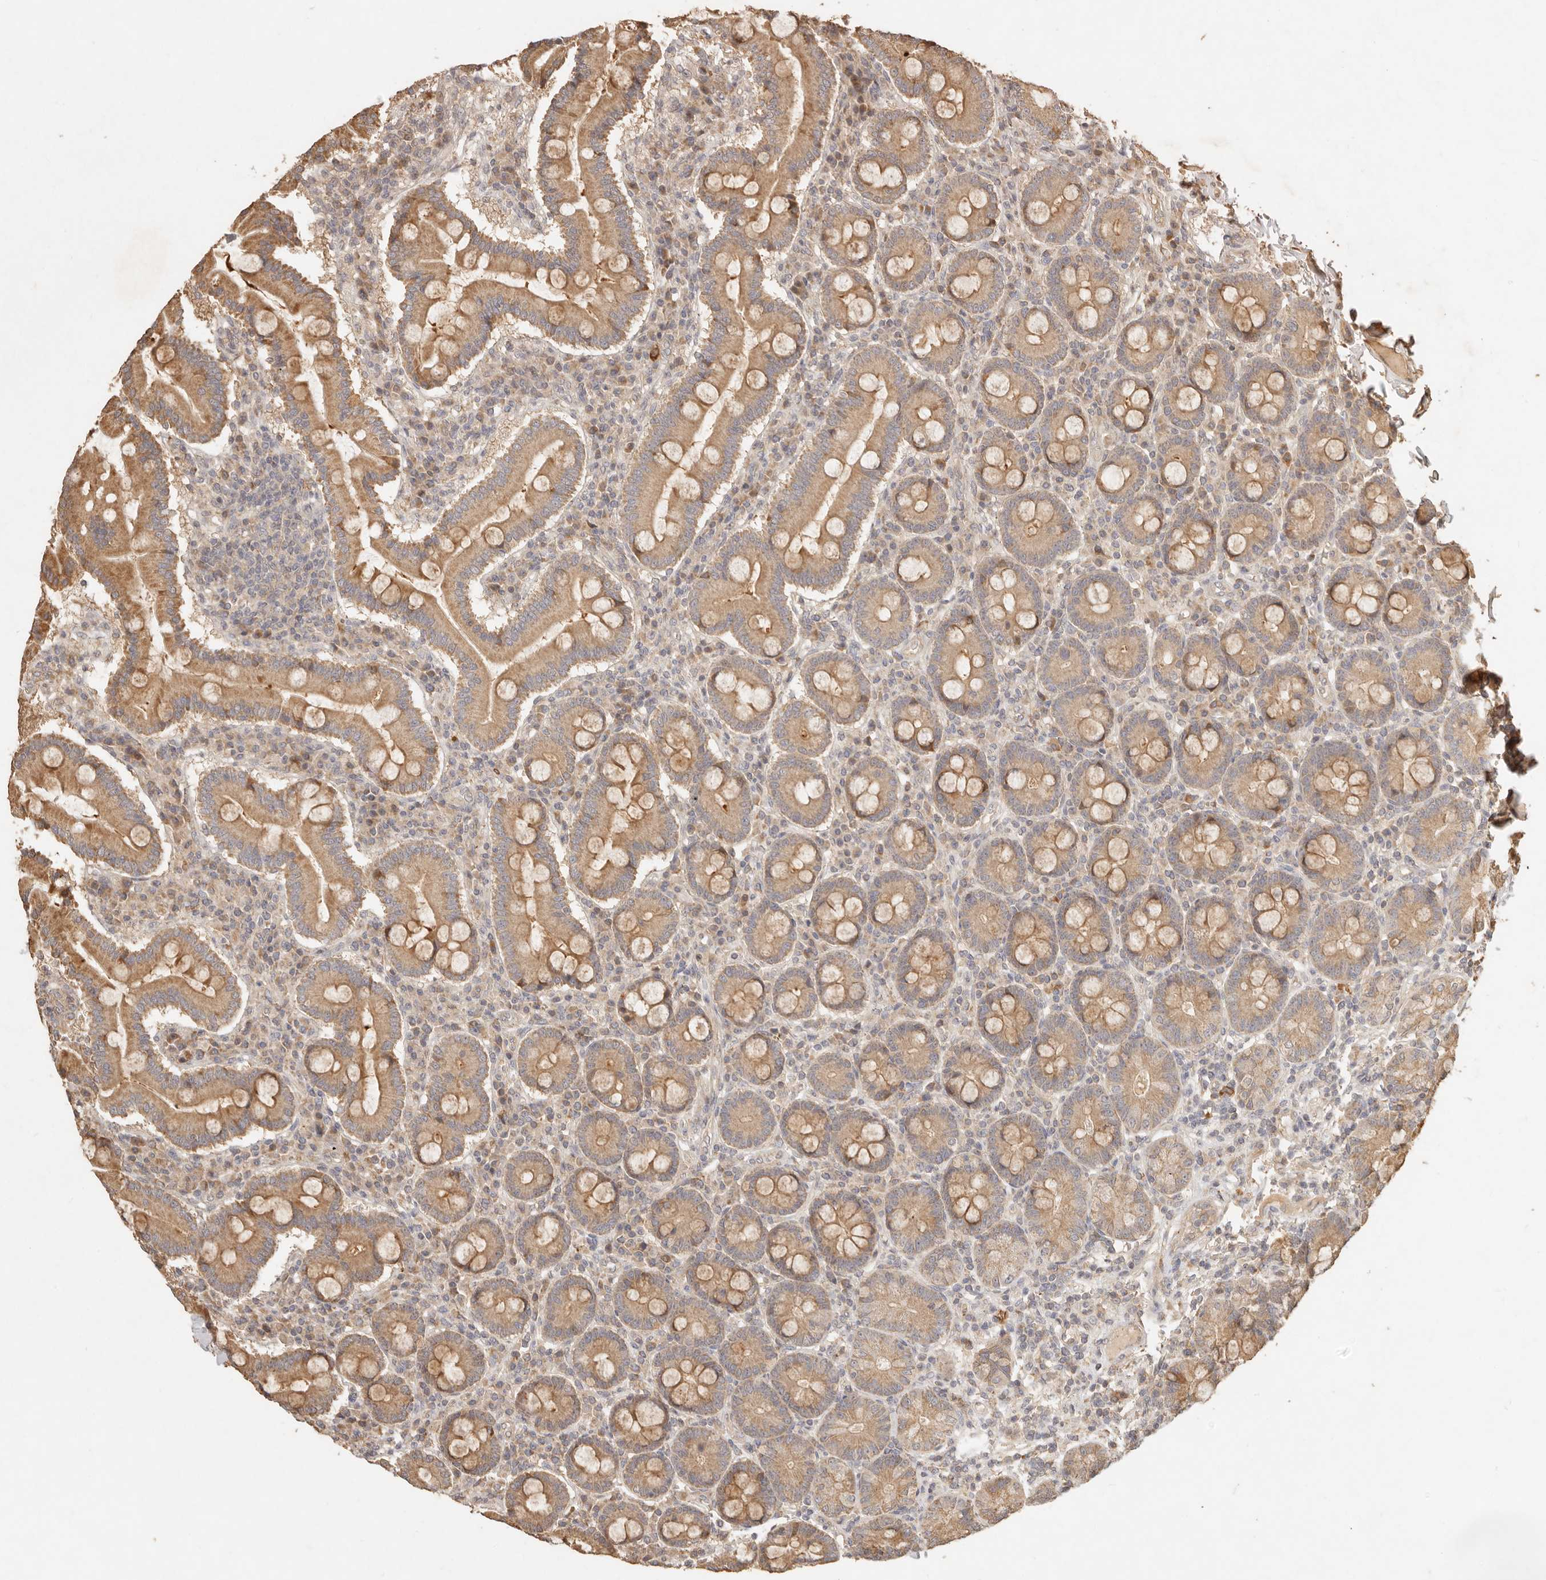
{"staining": {"intensity": "strong", "quantity": "25%-75%", "location": "cytoplasmic/membranous"}, "tissue": "duodenum", "cell_type": "Glandular cells", "image_type": "normal", "snomed": [{"axis": "morphology", "description": "Normal tissue, NOS"}, {"axis": "topography", "description": "Duodenum"}], "caption": "Protein expression by immunohistochemistry demonstrates strong cytoplasmic/membranous positivity in approximately 25%-75% of glandular cells in benign duodenum. The protein is stained brown, and the nuclei are stained in blue (DAB IHC with brightfield microscopy, high magnification).", "gene": "CLEC4C", "patient": {"sex": "male", "age": 50}}